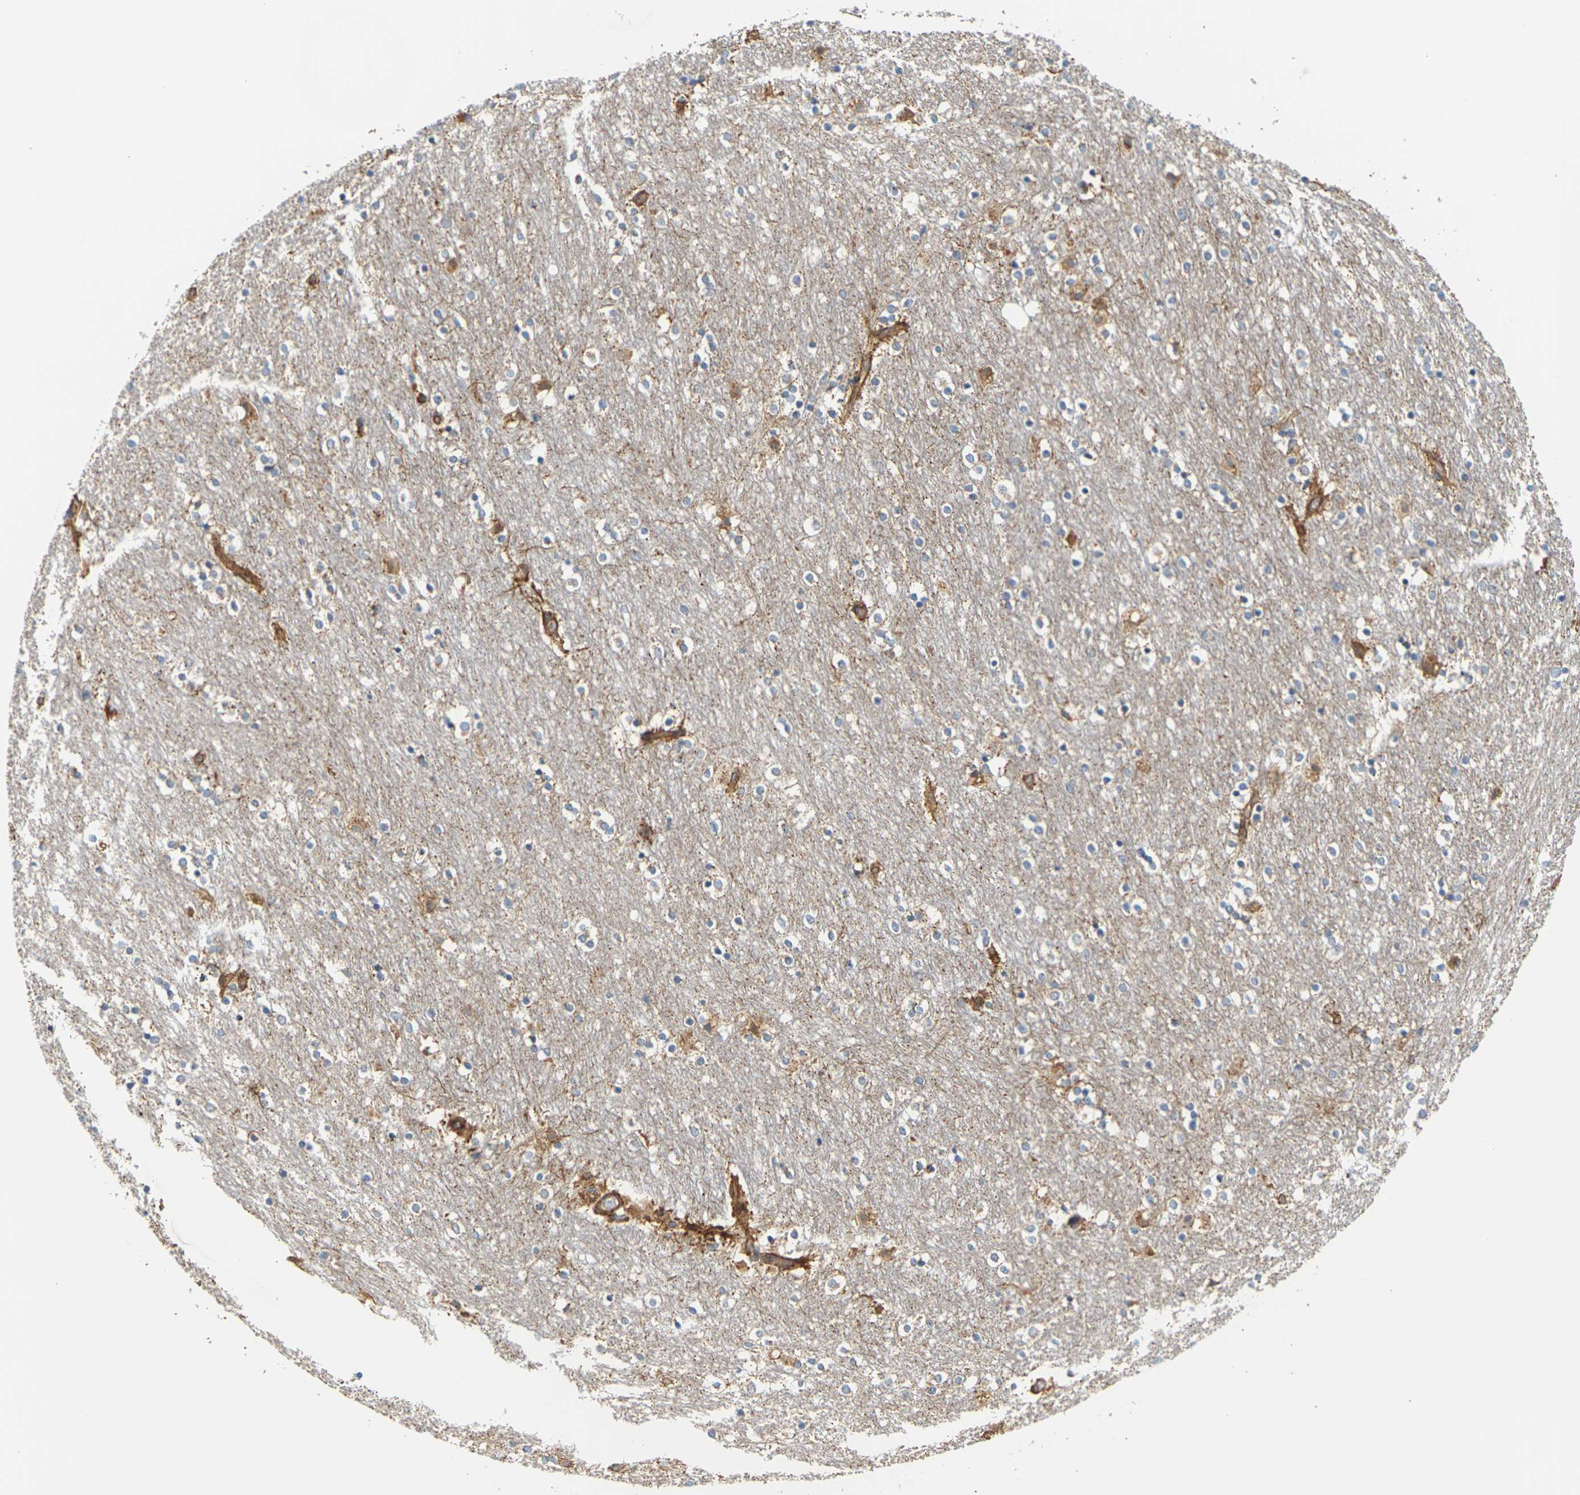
{"staining": {"intensity": "moderate", "quantity": "<25%", "location": "cytoplasmic/membranous"}, "tissue": "caudate", "cell_type": "Glial cells", "image_type": "normal", "snomed": [{"axis": "morphology", "description": "Normal tissue, NOS"}, {"axis": "topography", "description": "Lateral ventricle wall"}], "caption": "Caudate stained with immunohistochemistry (IHC) shows moderate cytoplasmic/membranous expression in approximately <25% of glial cells.", "gene": "PCDHB4", "patient": {"sex": "female", "age": 54}}